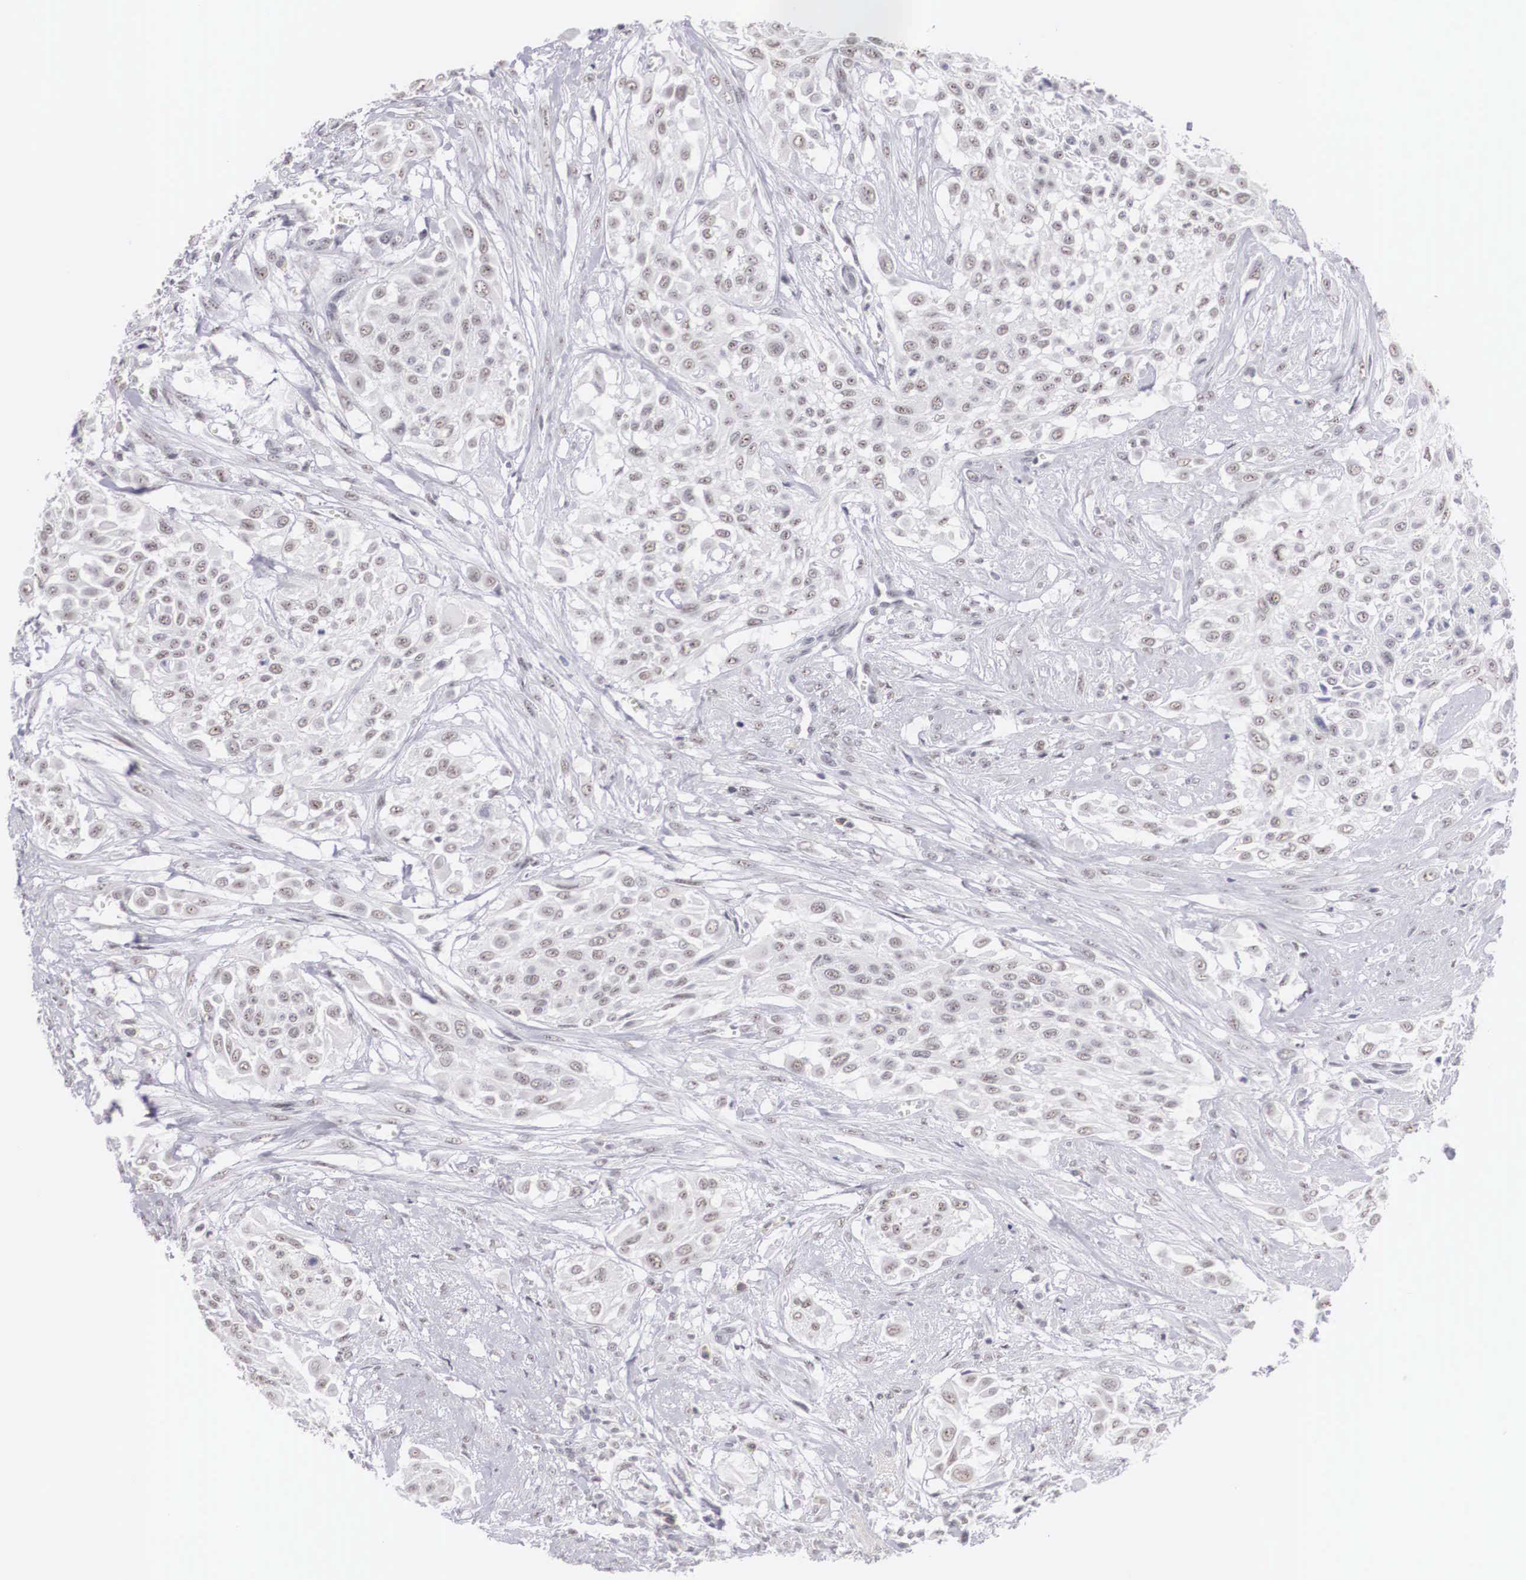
{"staining": {"intensity": "negative", "quantity": "none", "location": "none"}, "tissue": "urothelial cancer", "cell_type": "Tumor cells", "image_type": "cancer", "snomed": [{"axis": "morphology", "description": "Urothelial carcinoma, High grade"}, {"axis": "topography", "description": "Urinary bladder"}], "caption": "High magnification brightfield microscopy of high-grade urothelial carcinoma stained with DAB (3,3'-diaminobenzidine) (brown) and counterstained with hematoxylin (blue): tumor cells show no significant expression. (DAB immunohistochemistry (IHC) with hematoxylin counter stain).", "gene": "FAM47A", "patient": {"sex": "male", "age": 57}}